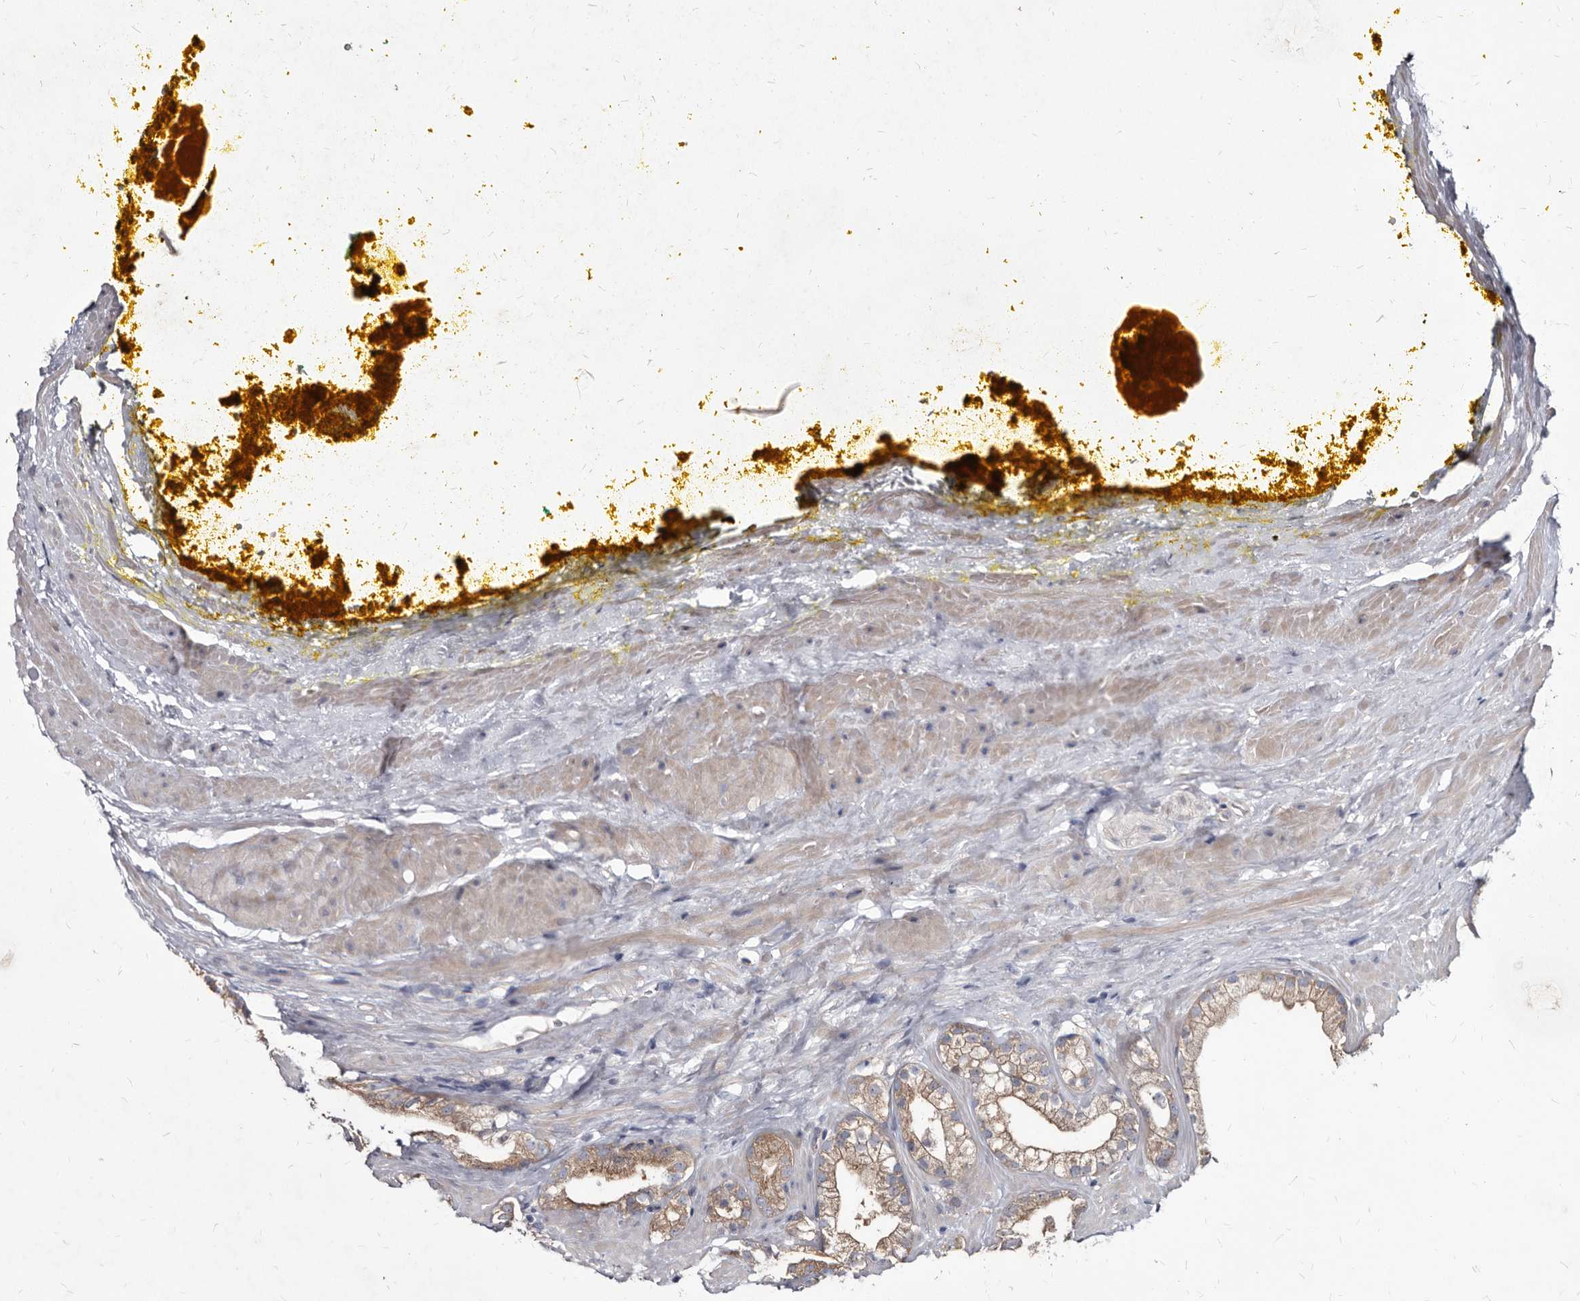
{"staining": {"intensity": "moderate", "quantity": "<25%", "location": "cytoplasmic/membranous"}, "tissue": "prostate cancer", "cell_type": "Tumor cells", "image_type": "cancer", "snomed": [{"axis": "morphology", "description": "Adenocarcinoma, High grade"}, {"axis": "topography", "description": "Prostate"}], "caption": "High-power microscopy captured an immunohistochemistry photomicrograph of prostate cancer, revealing moderate cytoplasmic/membranous positivity in about <25% of tumor cells.", "gene": "ABCF2", "patient": {"sex": "male", "age": 58}}